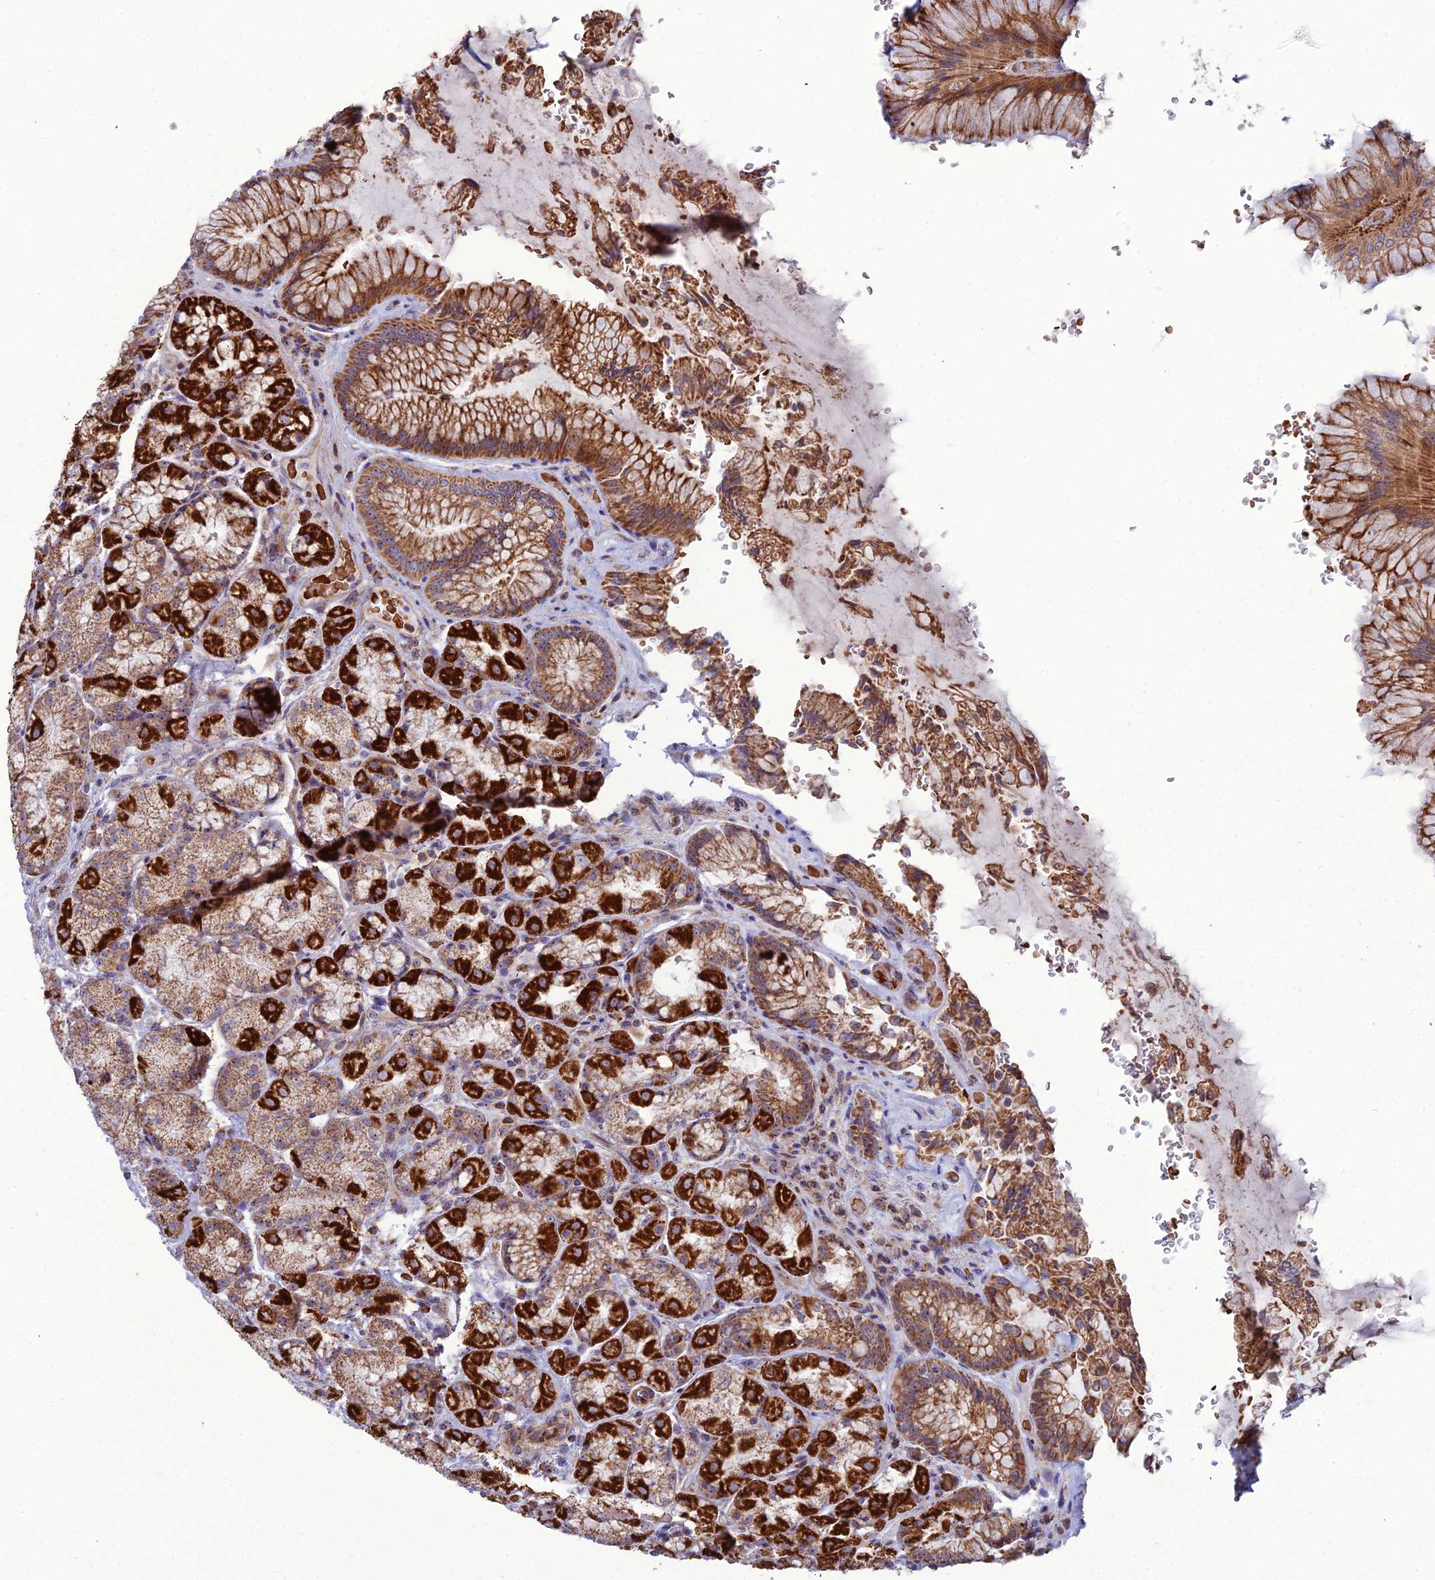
{"staining": {"intensity": "strong", "quantity": ">75%", "location": "cytoplasmic/membranous"}, "tissue": "stomach", "cell_type": "Glandular cells", "image_type": "normal", "snomed": [{"axis": "morphology", "description": "Normal tissue, NOS"}, {"axis": "topography", "description": "Stomach"}], "caption": "Strong cytoplasmic/membranous staining for a protein is present in about >75% of glandular cells of unremarkable stomach using IHC.", "gene": "SLC35F4", "patient": {"sex": "male", "age": 63}}